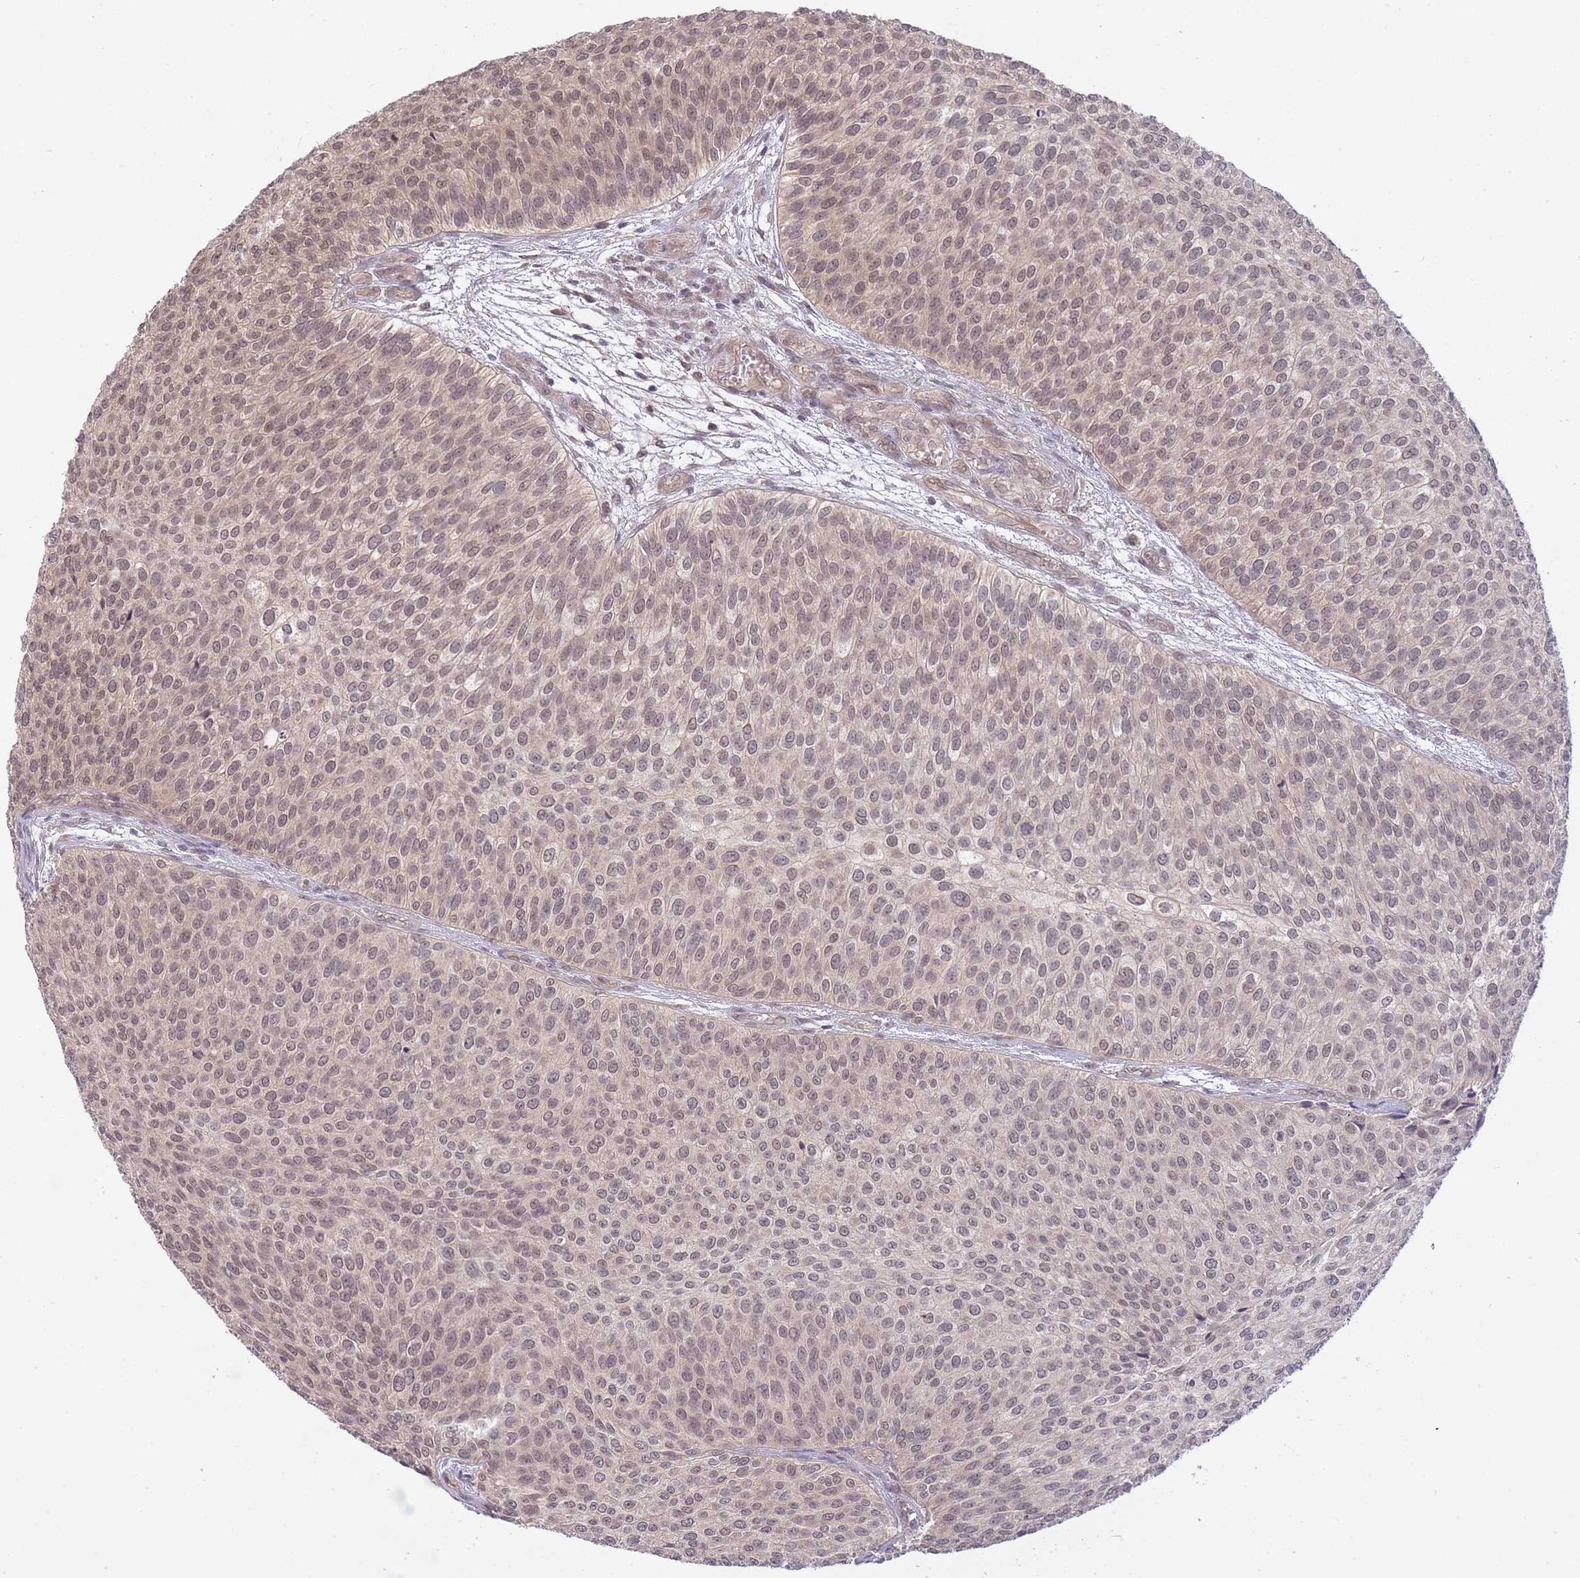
{"staining": {"intensity": "weak", "quantity": "25%-75%", "location": "nuclear"}, "tissue": "urothelial cancer", "cell_type": "Tumor cells", "image_type": "cancer", "snomed": [{"axis": "morphology", "description": "Urothelial carcinoma, Low grade"}, {"axis": "topography", "description": "Urinary bladder"}], "caption": "The immunohistochemical stain shows weak nuclear staining in tumor cells of low-grade urothelial carcinoma tissue.", "gene": "SMC6", "patient": {"sex": "male", "age": 84}}